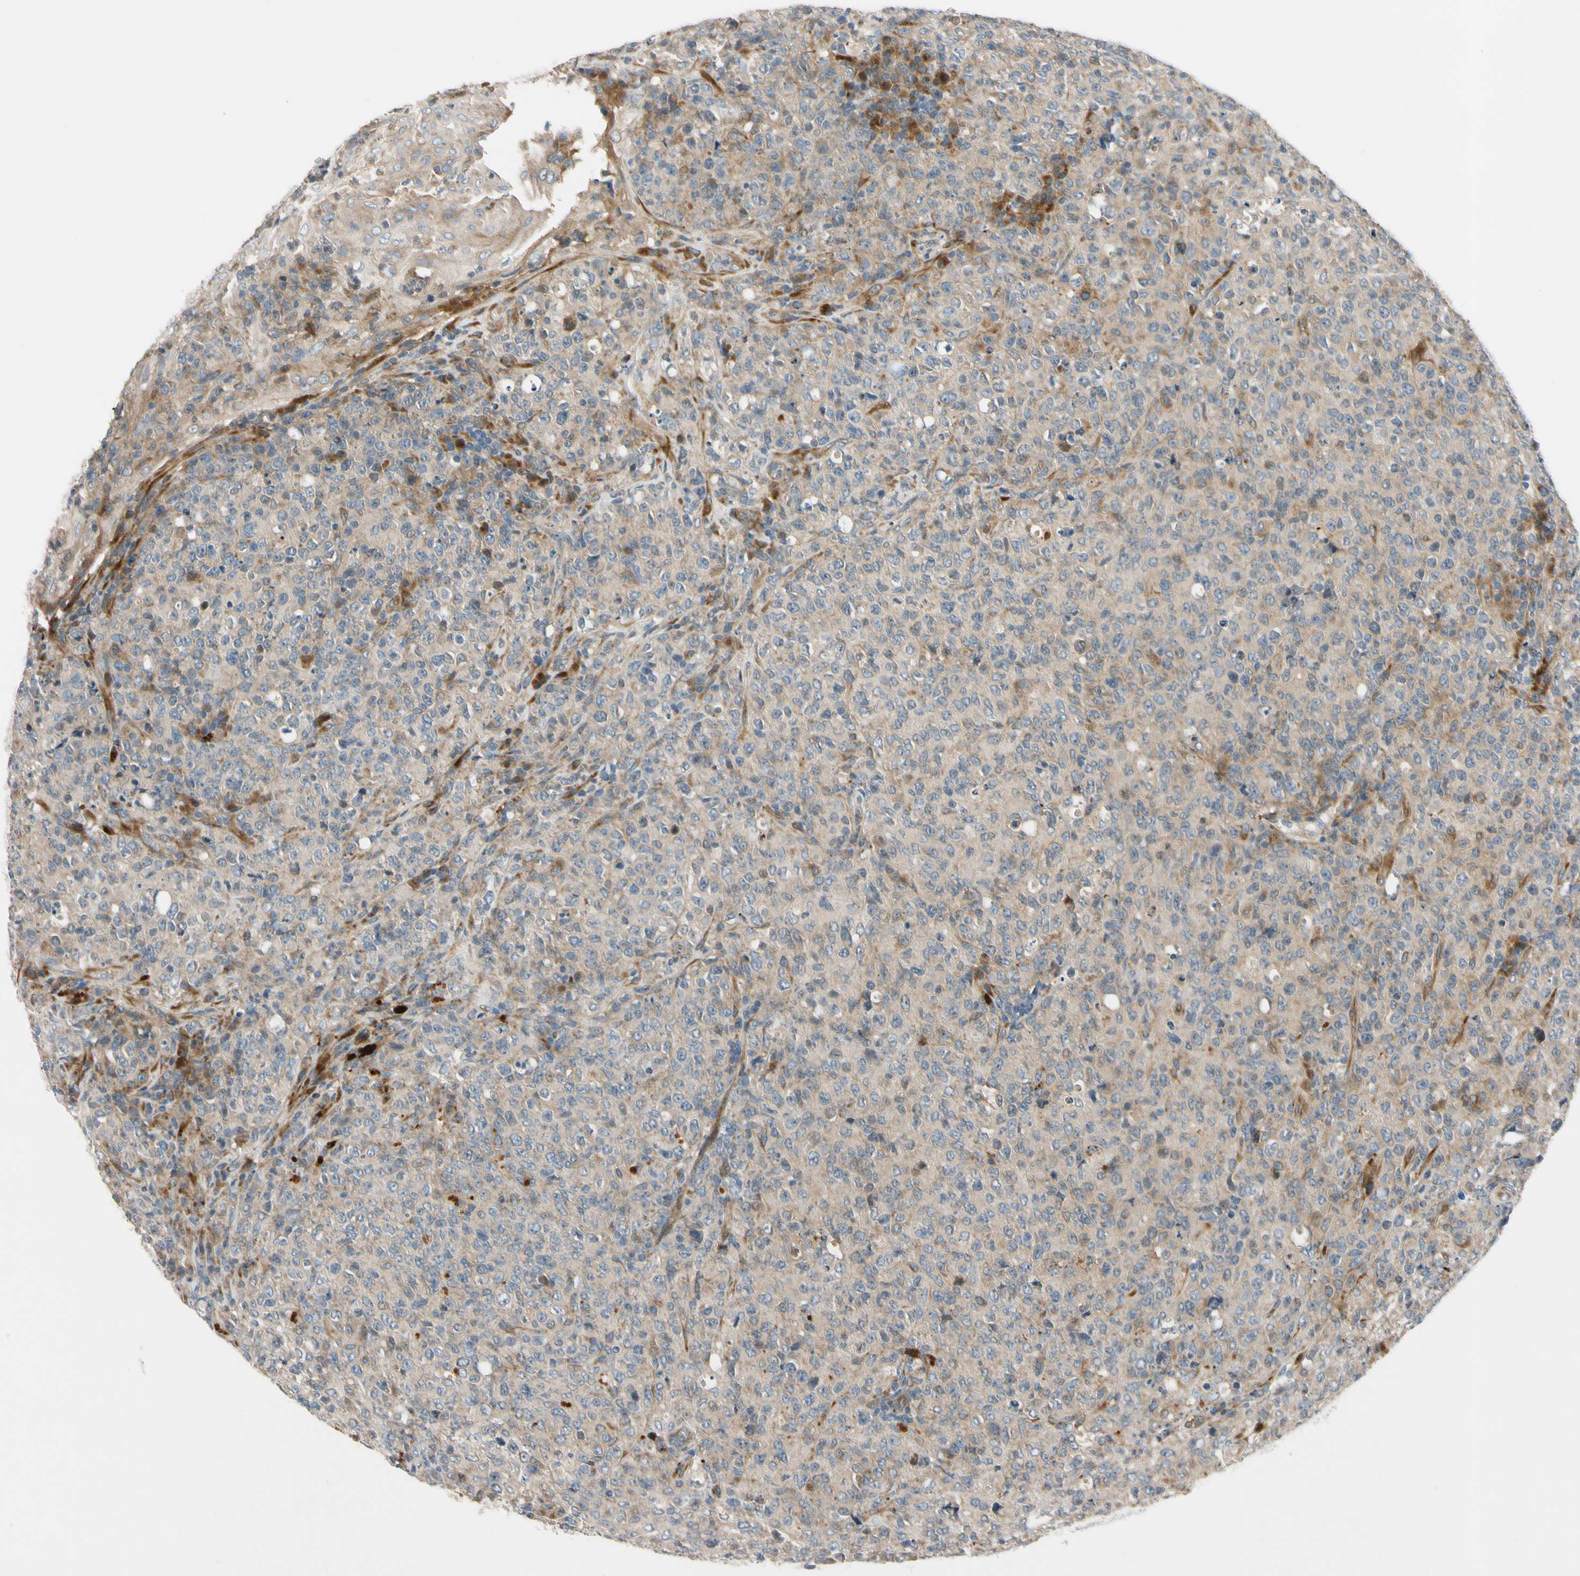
{"staining": {"intensity": "moderate", "quantity": "25%-75%", "location": "cytoplasmic/membranous"}, "tissue": "lymphoma", "cell_type": "Tumor cells", "image_type": "cancer", "snomed": [{"axis": "morphology", "description": "Malignant lymphoma, non-Hodgkin's type, High grade"}, {"axis": "topography", "description": "Tonsil"}], "caption": "High-grade malignant lymphoma, non-Hodgkin's type stained for a protein reveals moderate cytoplasmic/membranous positivity in tumor cells.", "gene": "MST1R", "patient": {"sex": "female", "age": 36}}